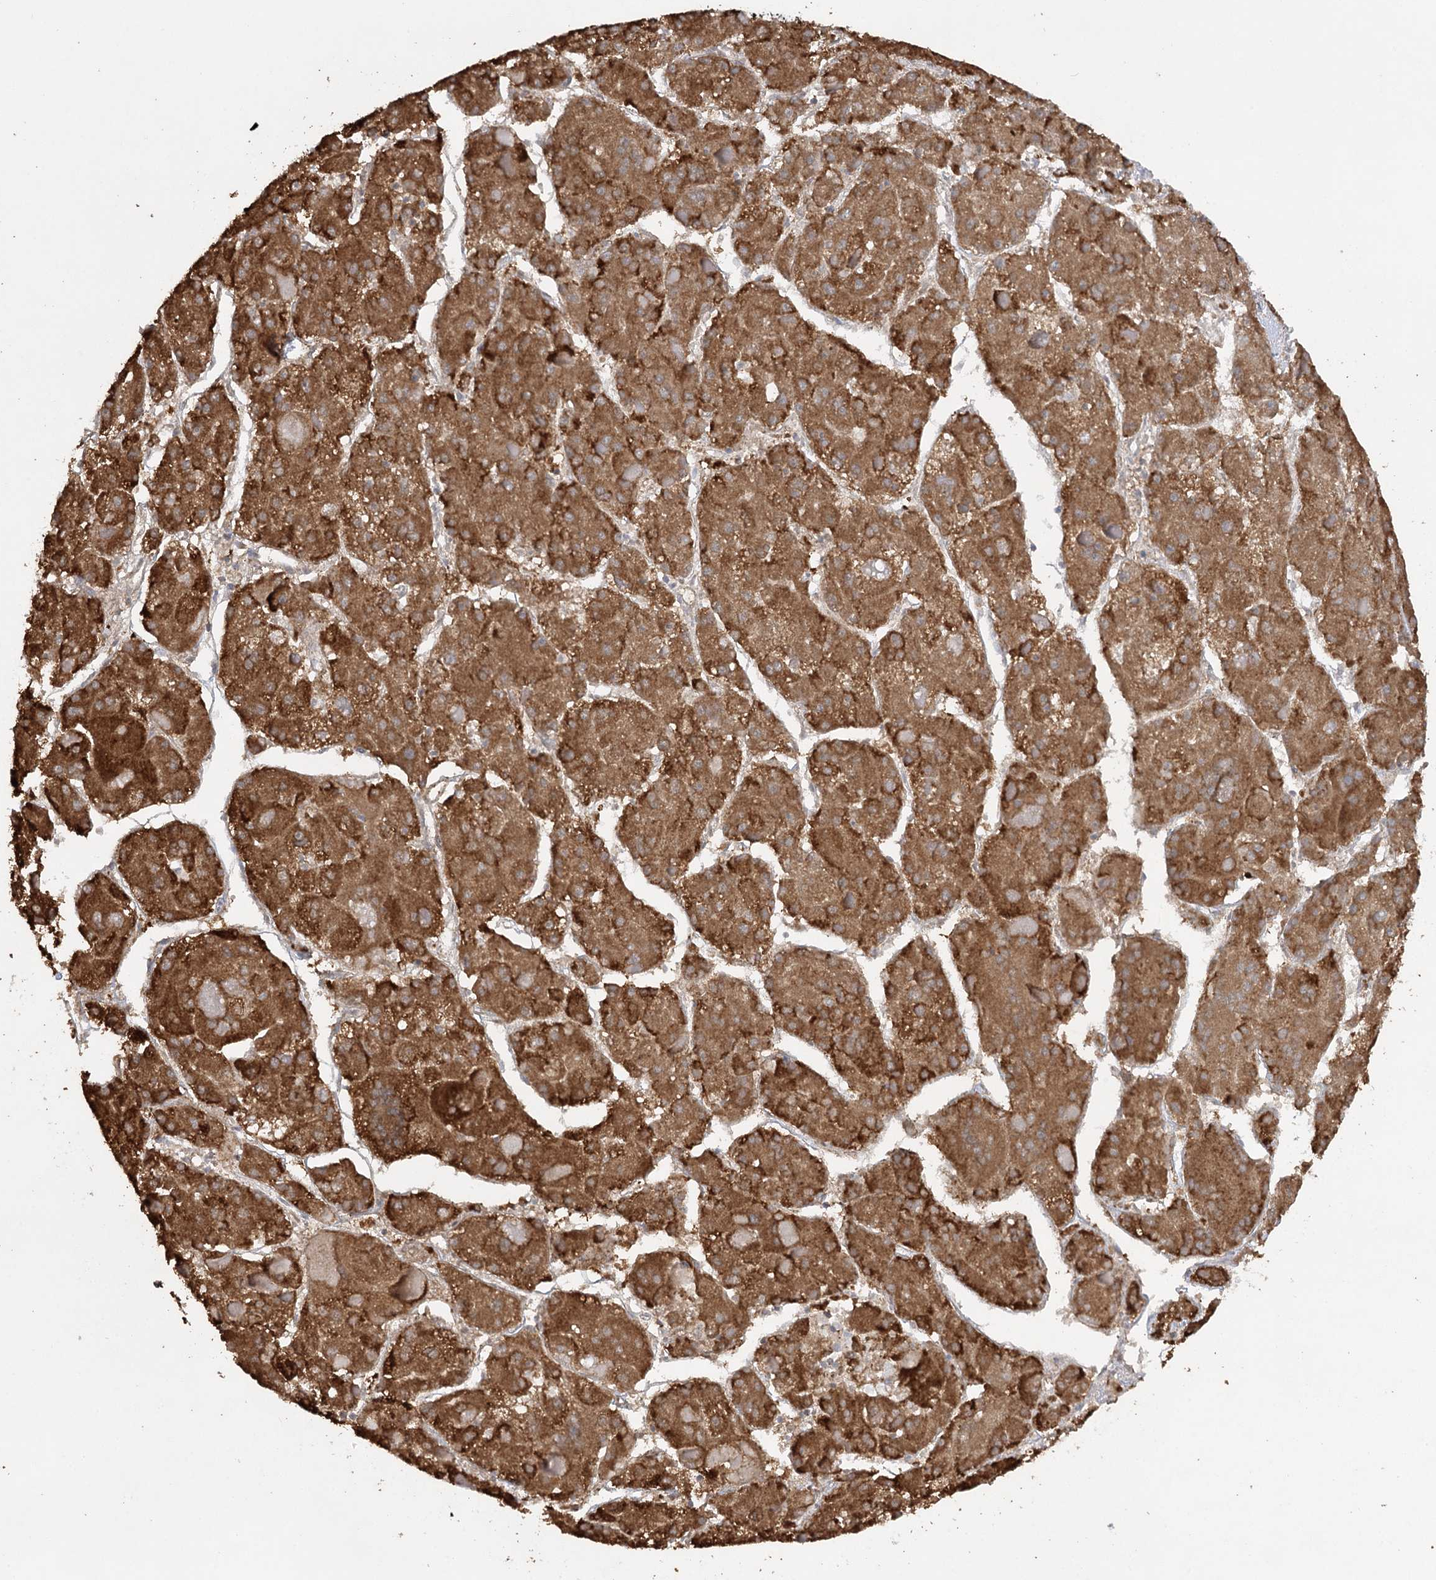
{"staining": {"intensity": "strong", "quantity": ">75%", "location": "cytoplasmic/membranous"}, "tissue": "liver cancer", "cell_type": "Tumor cells", "image_type": "cancer", "snomed": [{"axis": "morphology", "description": "Carcinoma, Hepatocellular, NOS"}, {"axis": "topography", "description": "Liver"}], "caption": "Protein staining reveals strong cytoplasmic/membranous expression in about >75% of tumor cells in liver cancer.", "gene": "TRAF3IP1", "patient": {"sex": "female", "age": 73}}